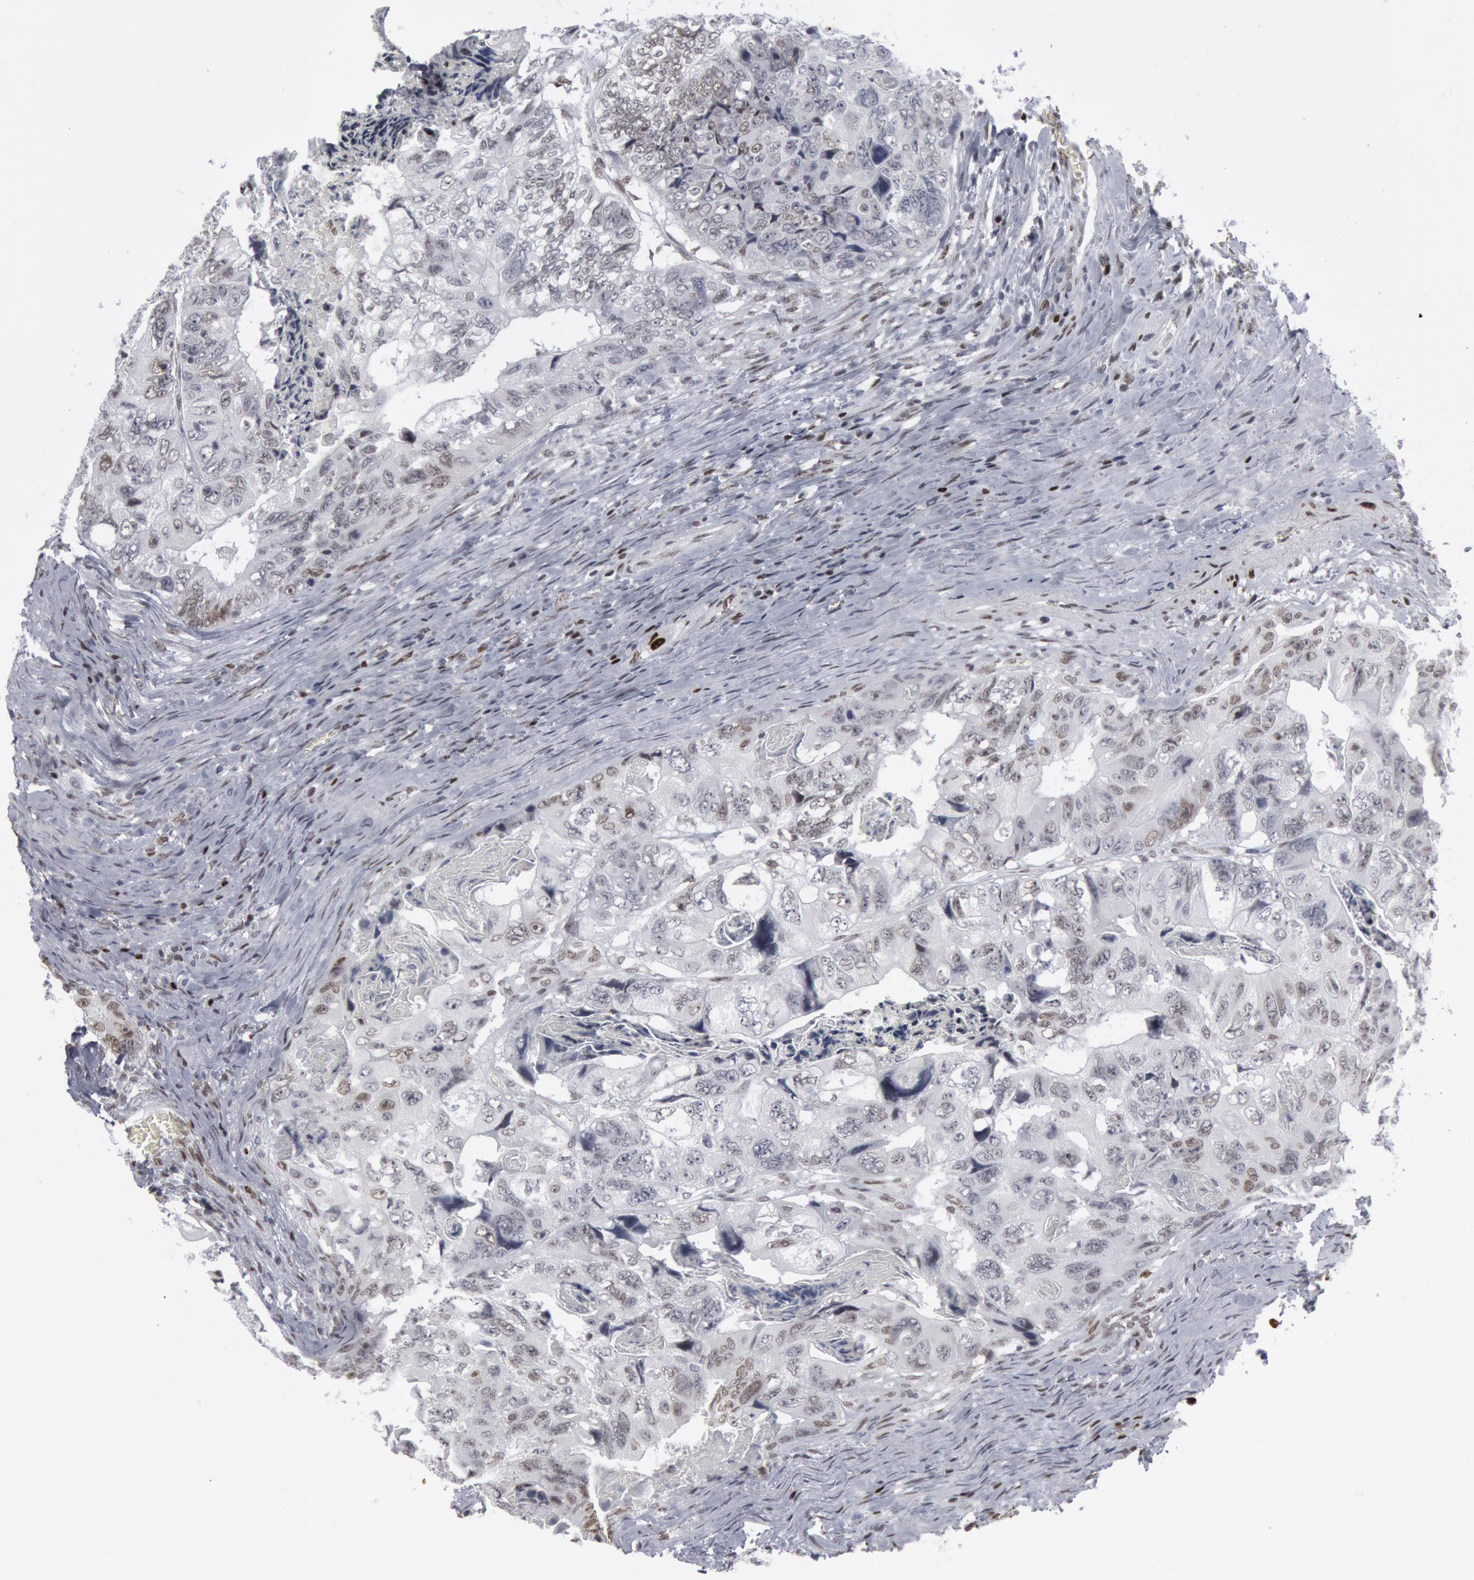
{"staining": {"intensity": "negative", "quantity": "none", "location": "none"}, "tissue": "colorectal cancer", "cell_type": "Tumor cells", "image_type": "cancer", "snomed": [{"axis": "morphology", "description": "Adenocarcinoma, NOS"}, {"axis": "topography", "description": "Rectum"}], "caption": "Protein analysis of colorectal adenocarcinoma demonstrates no significant positivity in tumor cells.", "gene": "MECP2", "patient": {"sex": "female", "age": 82}}